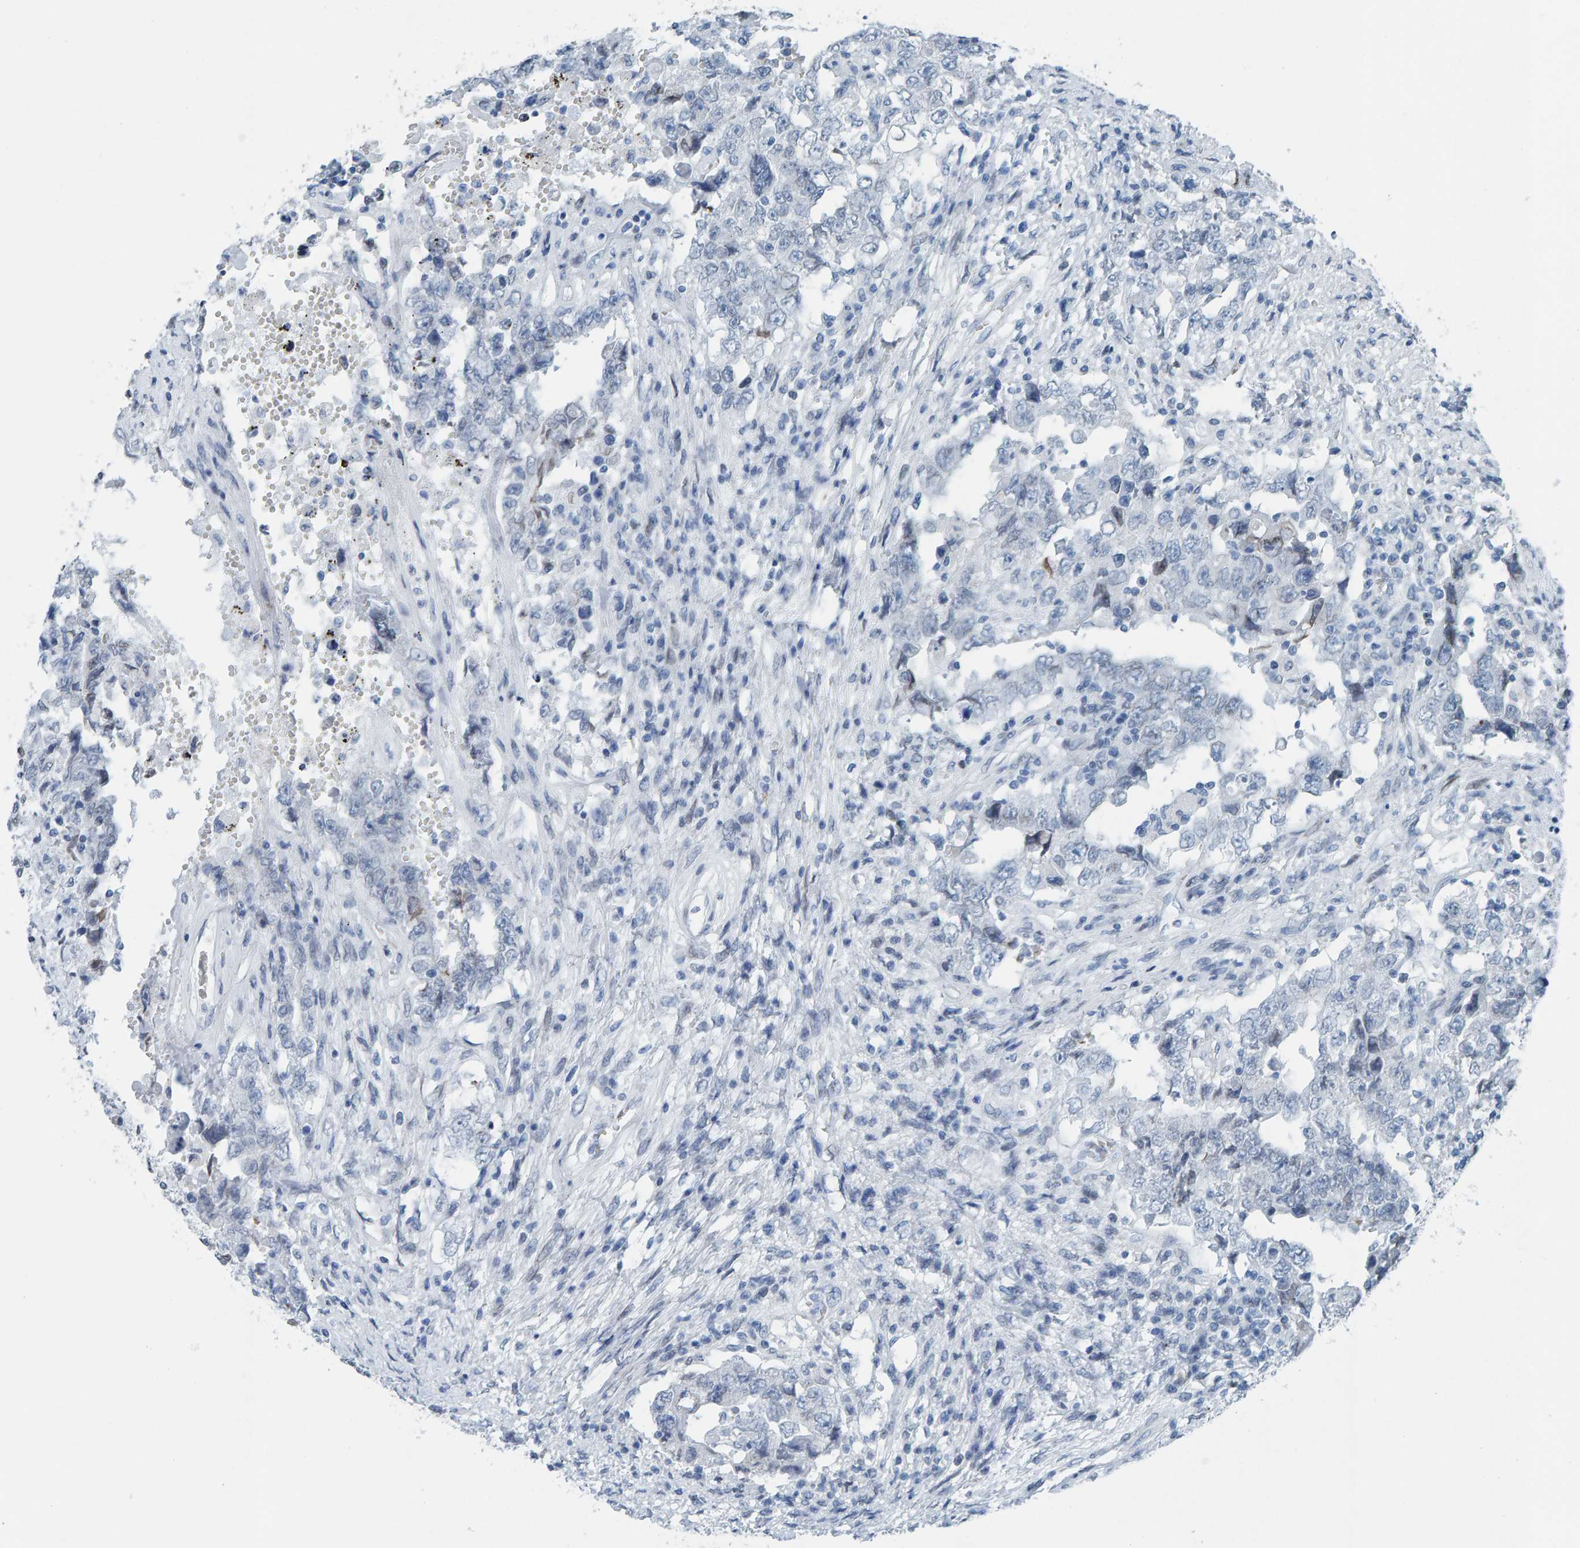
{"staining": {"intensity": "negative", "quantity": "none", "location": "none"}, "tissue": "testis cancer", "cell_type": "Tumor cells", "image_type": "cancer", "snomed": [{"axis": "morphology", "description": "Carcinoma, Embryonal, NOS"}, {"axis": "topography", "description": "Testis"}], "caption": "This is a micrograph of immunohistochemistry (IHC) staining of testis embryonal carcinoma, which shows no positivity in tumor cells.", "gene": "LMNB2", "patient": {"sex": "male", "age": 26}}